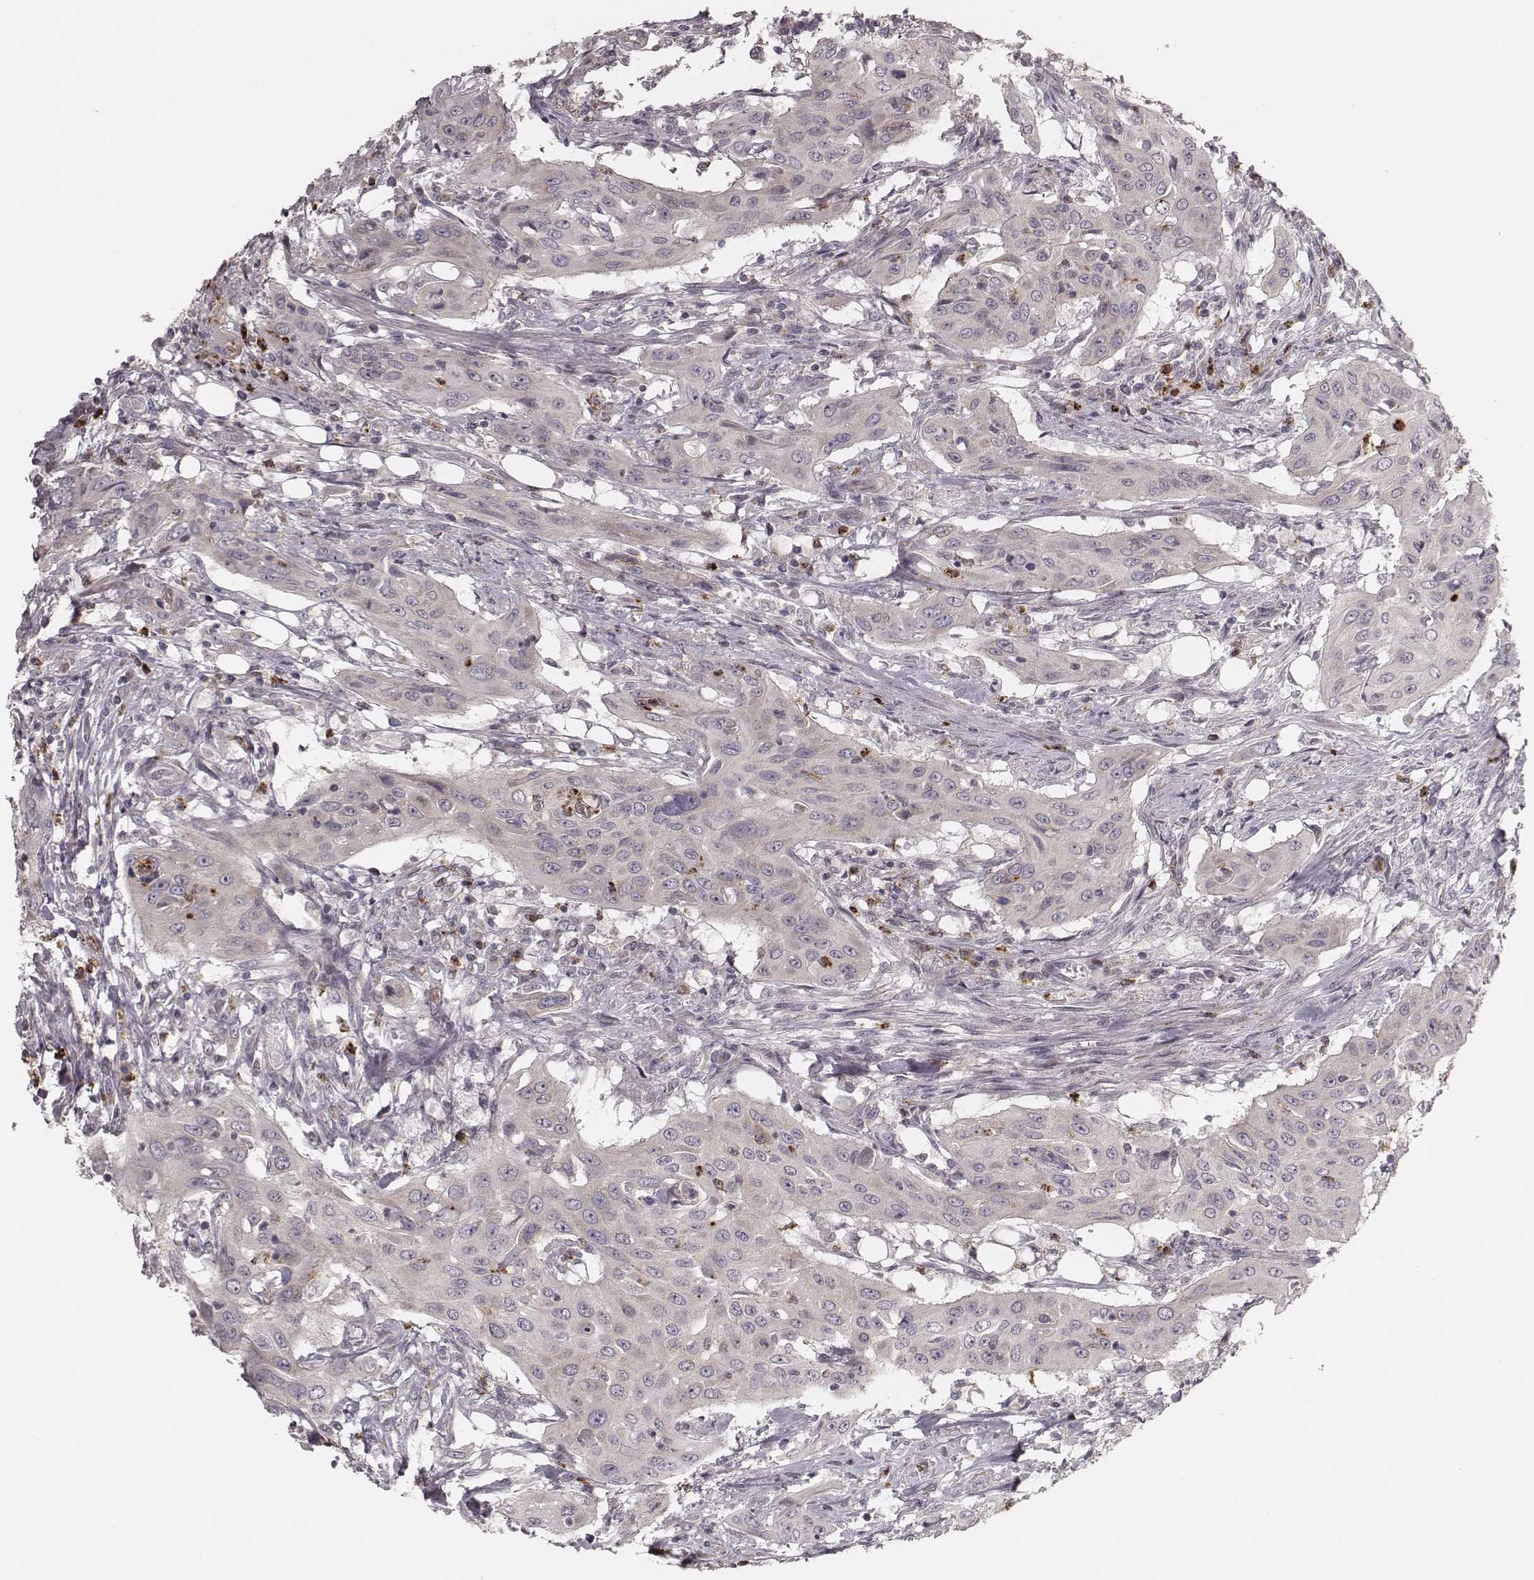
{"staining": {"intensity": "negative", "quantity": "none", "location": "none"}, "tissue": "urothelial cancer", "cell_type": "Tumor cells", "image_type": "cancer", "snomed": [{"axis": "morphology", "description": "Urothelial carcinoma, High grade"}, {"axis": "topography", "description": "Urinary bladder"}], "caption": "This image is of urothelial cancer stained with immunohistochemistry (IHC) to label a protein in brown with the nuclei are counter-stained blue. There is no positivity in tumor cells.", "gene": "ABCA7", "patient": {"sex": "male", "age": 82}}